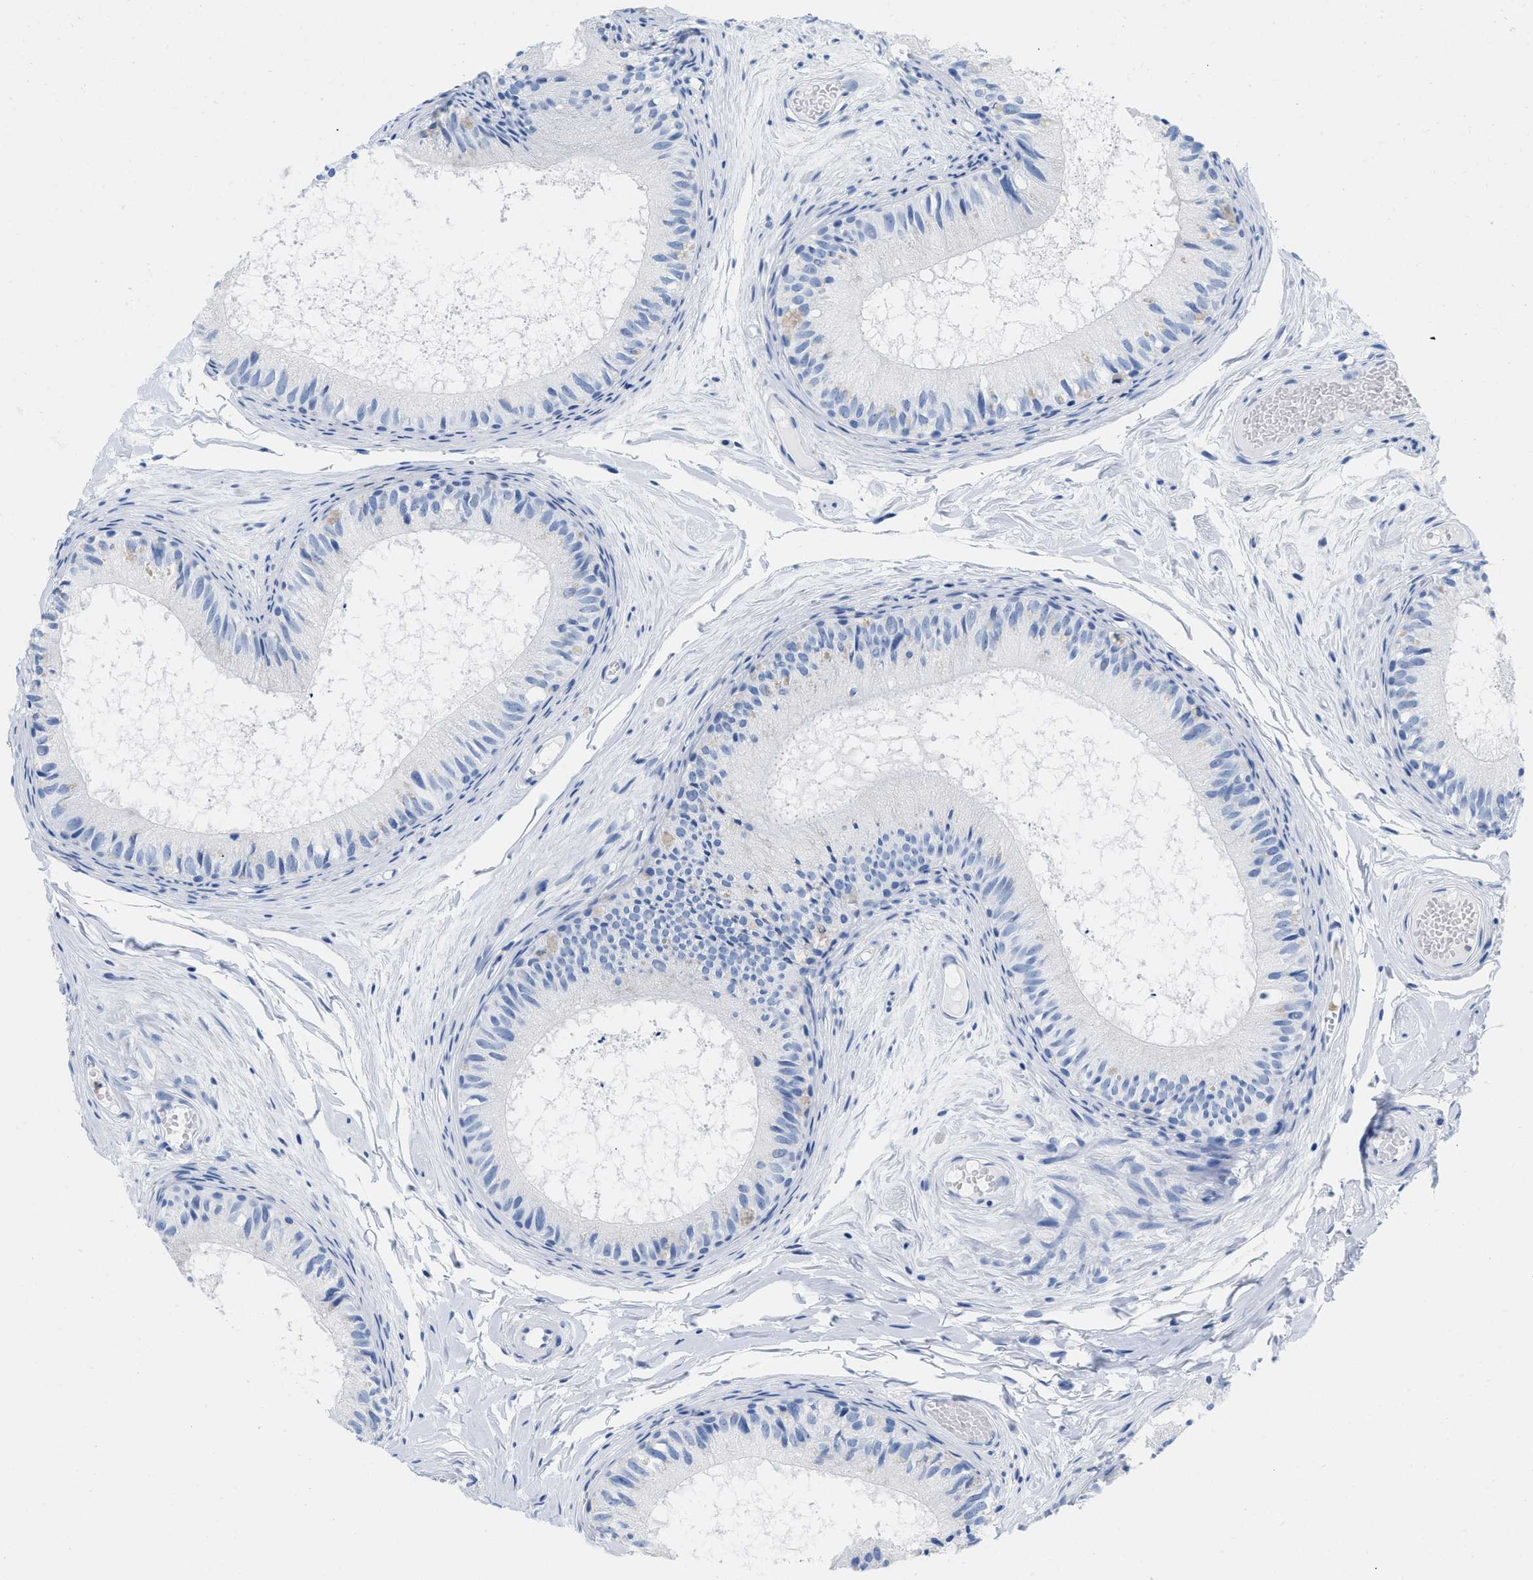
{"staining": {"intensity": "negative", "quantity": "none", "location": "none"}, "tissue": "epididymis", "cell_type": "Glandular cells", "image_type": "normal", "snomed": [{"axis": "morphology", "description": "Normal tissue, NOS"}, {"axis": "topography", "description": "Epididymis"}], "caption": "IHC of benign epididymis demonstrates no staining in glandular cells. (DAB immunohistochemistry, high magnification).", "gene": "CR1", "patient": {"sex": "male", "age": 46}}